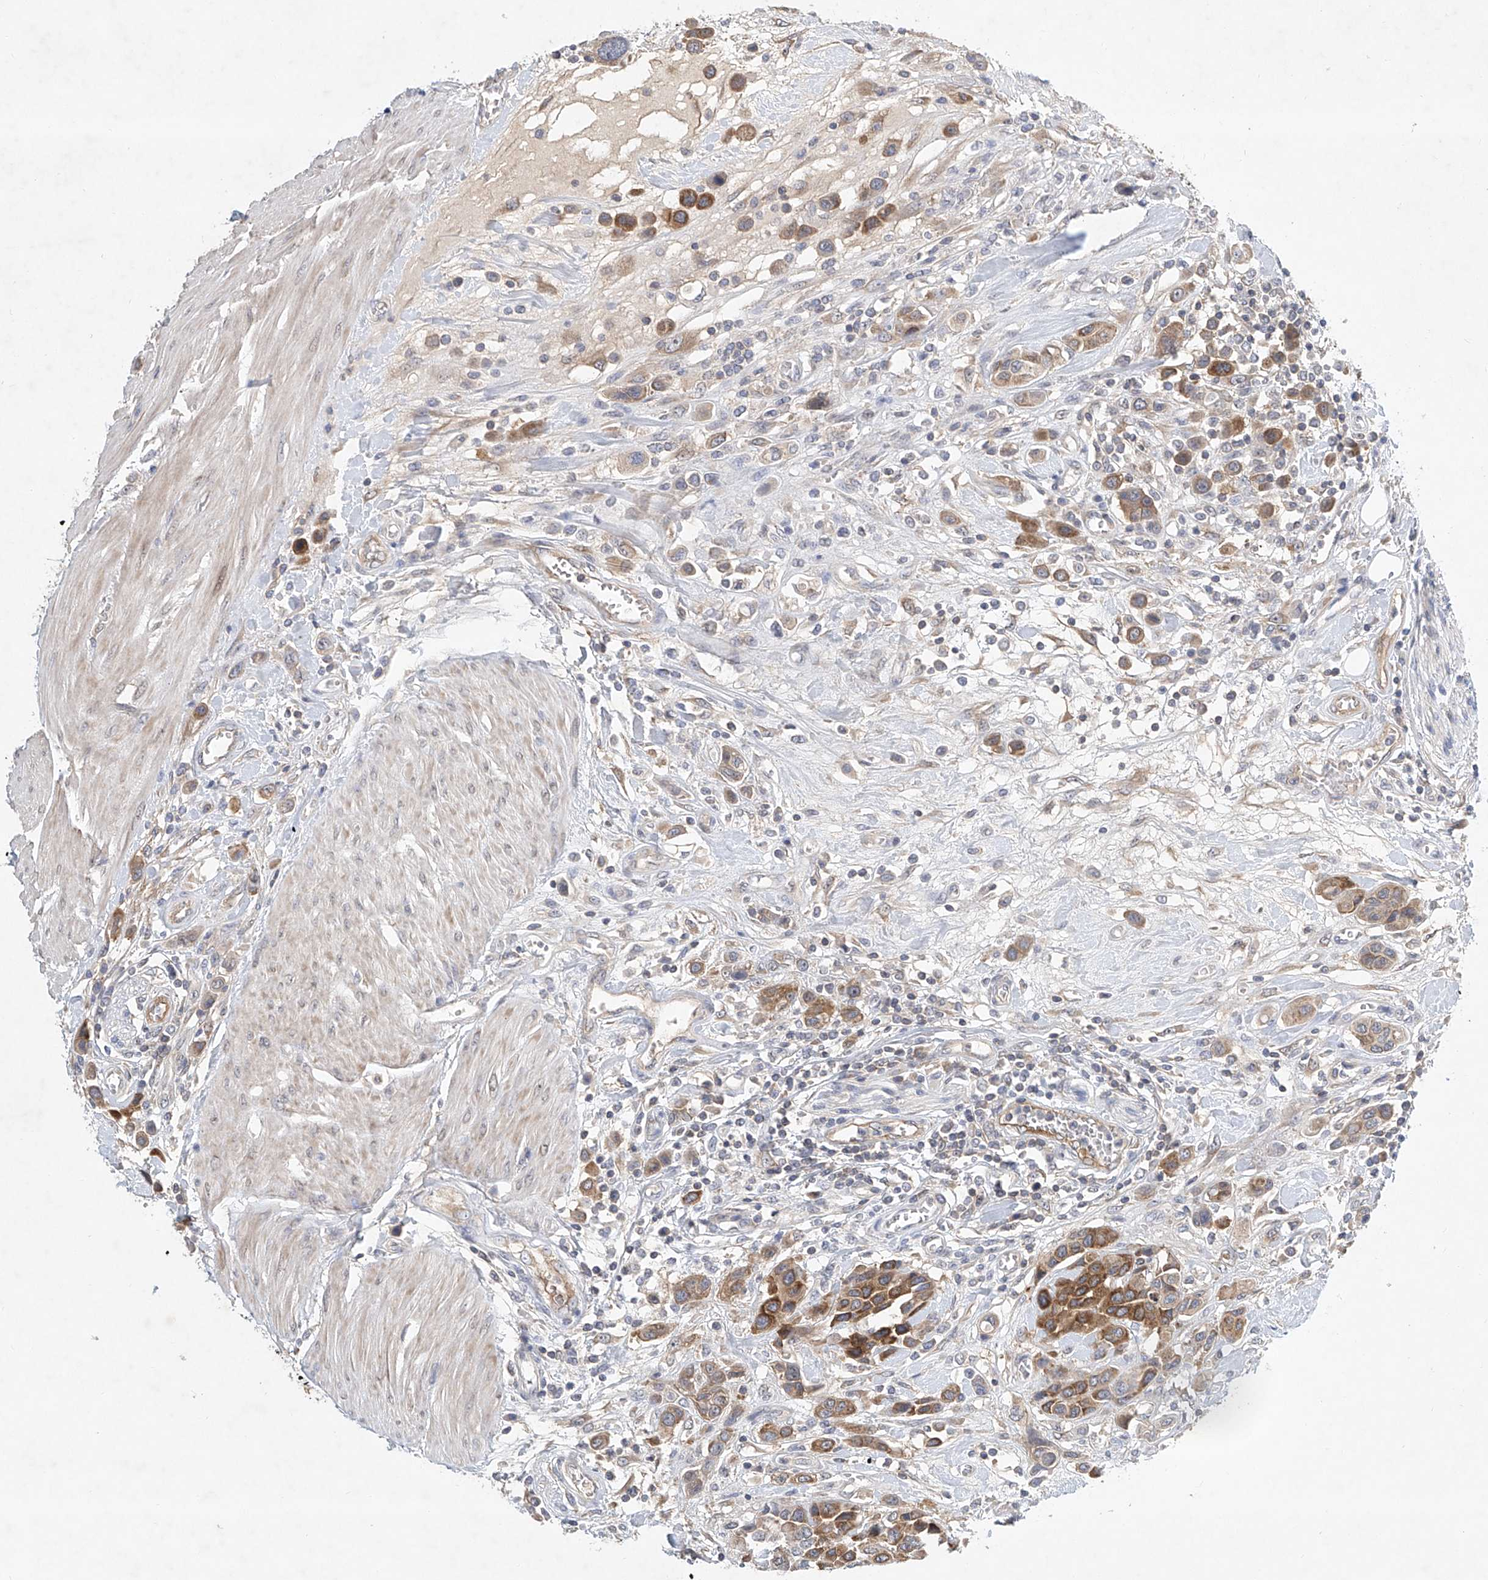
{"staining": {"intensity": "moderate", "quantity": ">75%", "location": "cytoplasmic/membranous"}, "tissue": "urothelial cancer", "cell_type": "Tumor cells", "image_type": "cancer", "snomed": [{"axis": "morphology", "description": "Urothelial carcinoma, High grade"}, {"axis": "topography", "description": "Urinary bladder"}], "caption": "Immunohistochemical staining of human high-grade urothelial carcinoma demonstrates moderate cytoplasmic/membranous protein positivity in approximately >75% of tumor cells.", "gene": "CARMIL1", "patient": {"sex": "male", "age": 50}}